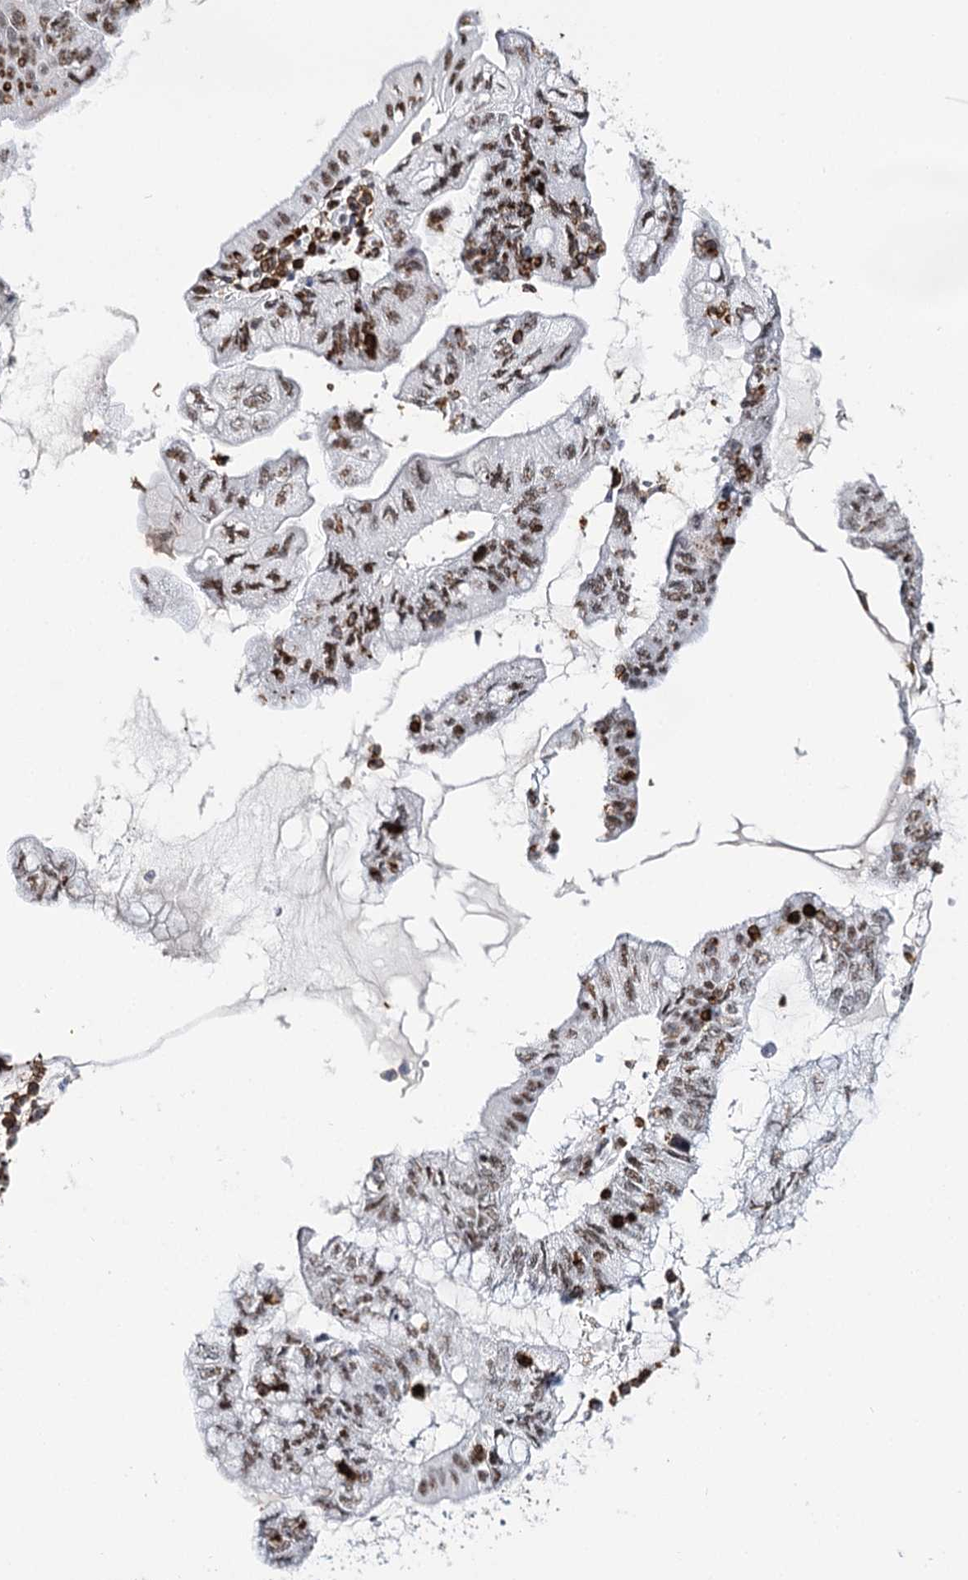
{"staining": {"intensity": "moderate", "quantity": ">75%", "location": "nuclear"}, "tissue": "pancreatic cancer", "cell_type": "Tumor cells", "image_type": "cancer", "snomed": [{"axis": "morphology", "description": "Adenocarcinoma, NOS"}, {"axis": "topography", "description": "Pancreas"}], "caption": "DAB (3,3'-diaminobenzidine) immunohistochemical staining of pancreatic adenocarcinoma demonstrates moderate nuclear protein positivity in approximately >75% of tumor cells.", "gene": "BARD1", "patient": {"sex": "female", "age": 73}}